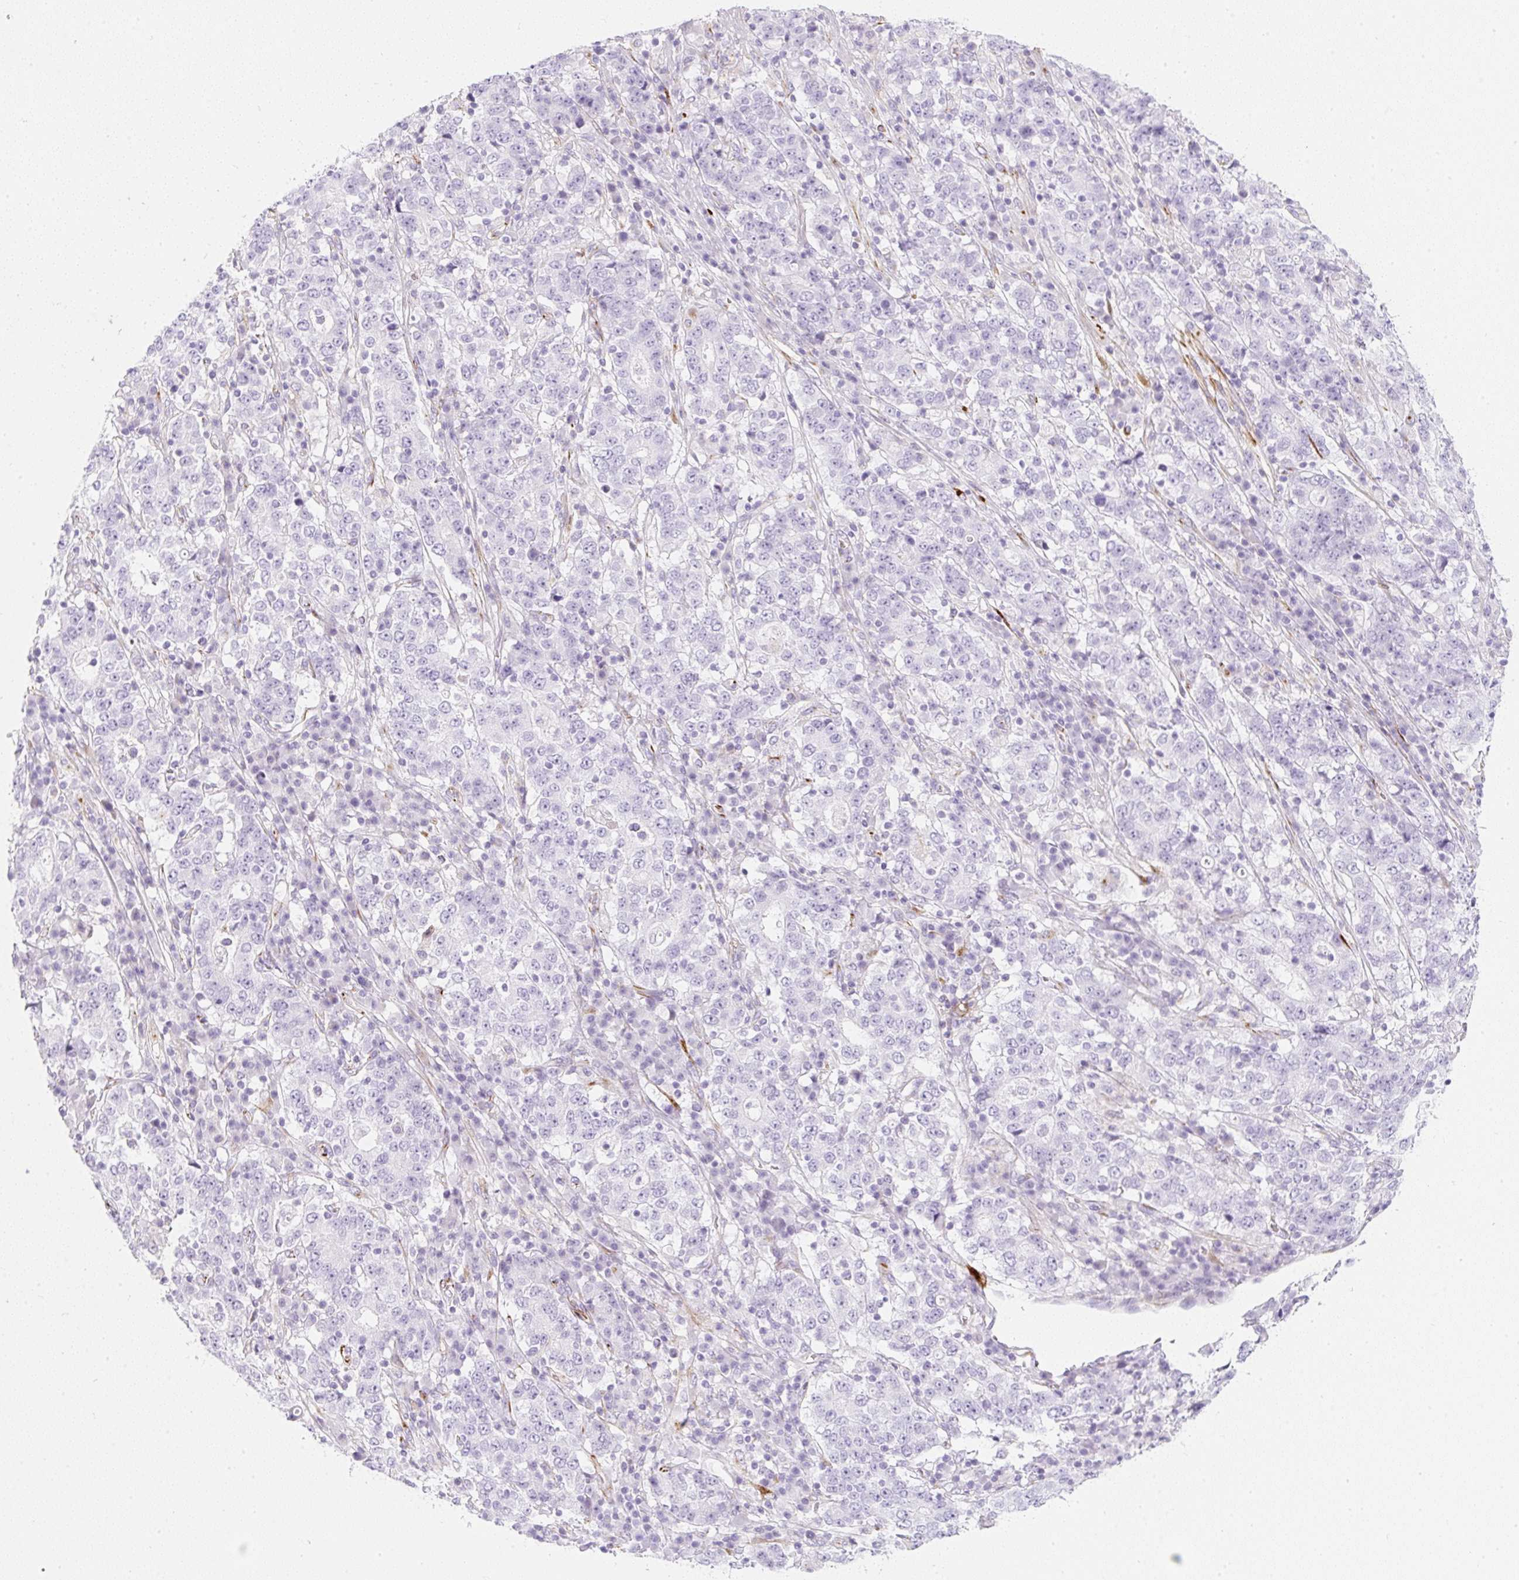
{"staining": {"intensity": "negative", "quantity": "none", "location": "none"}, "tissue": "stomach cancer", "cell_type": "Tumor cells", "image_type": "cancer", "snomed": [{"axis": "morphology", "description": "Adenocarcinoma, NOS"}, {"axis": "topography", "description": "Stomach"}], "caption": "The image shows no staining of tumor cells in stomach adenocarcinoma.", "gene": "ZNF689", "patient": {"sex": "male", "age": 59}}